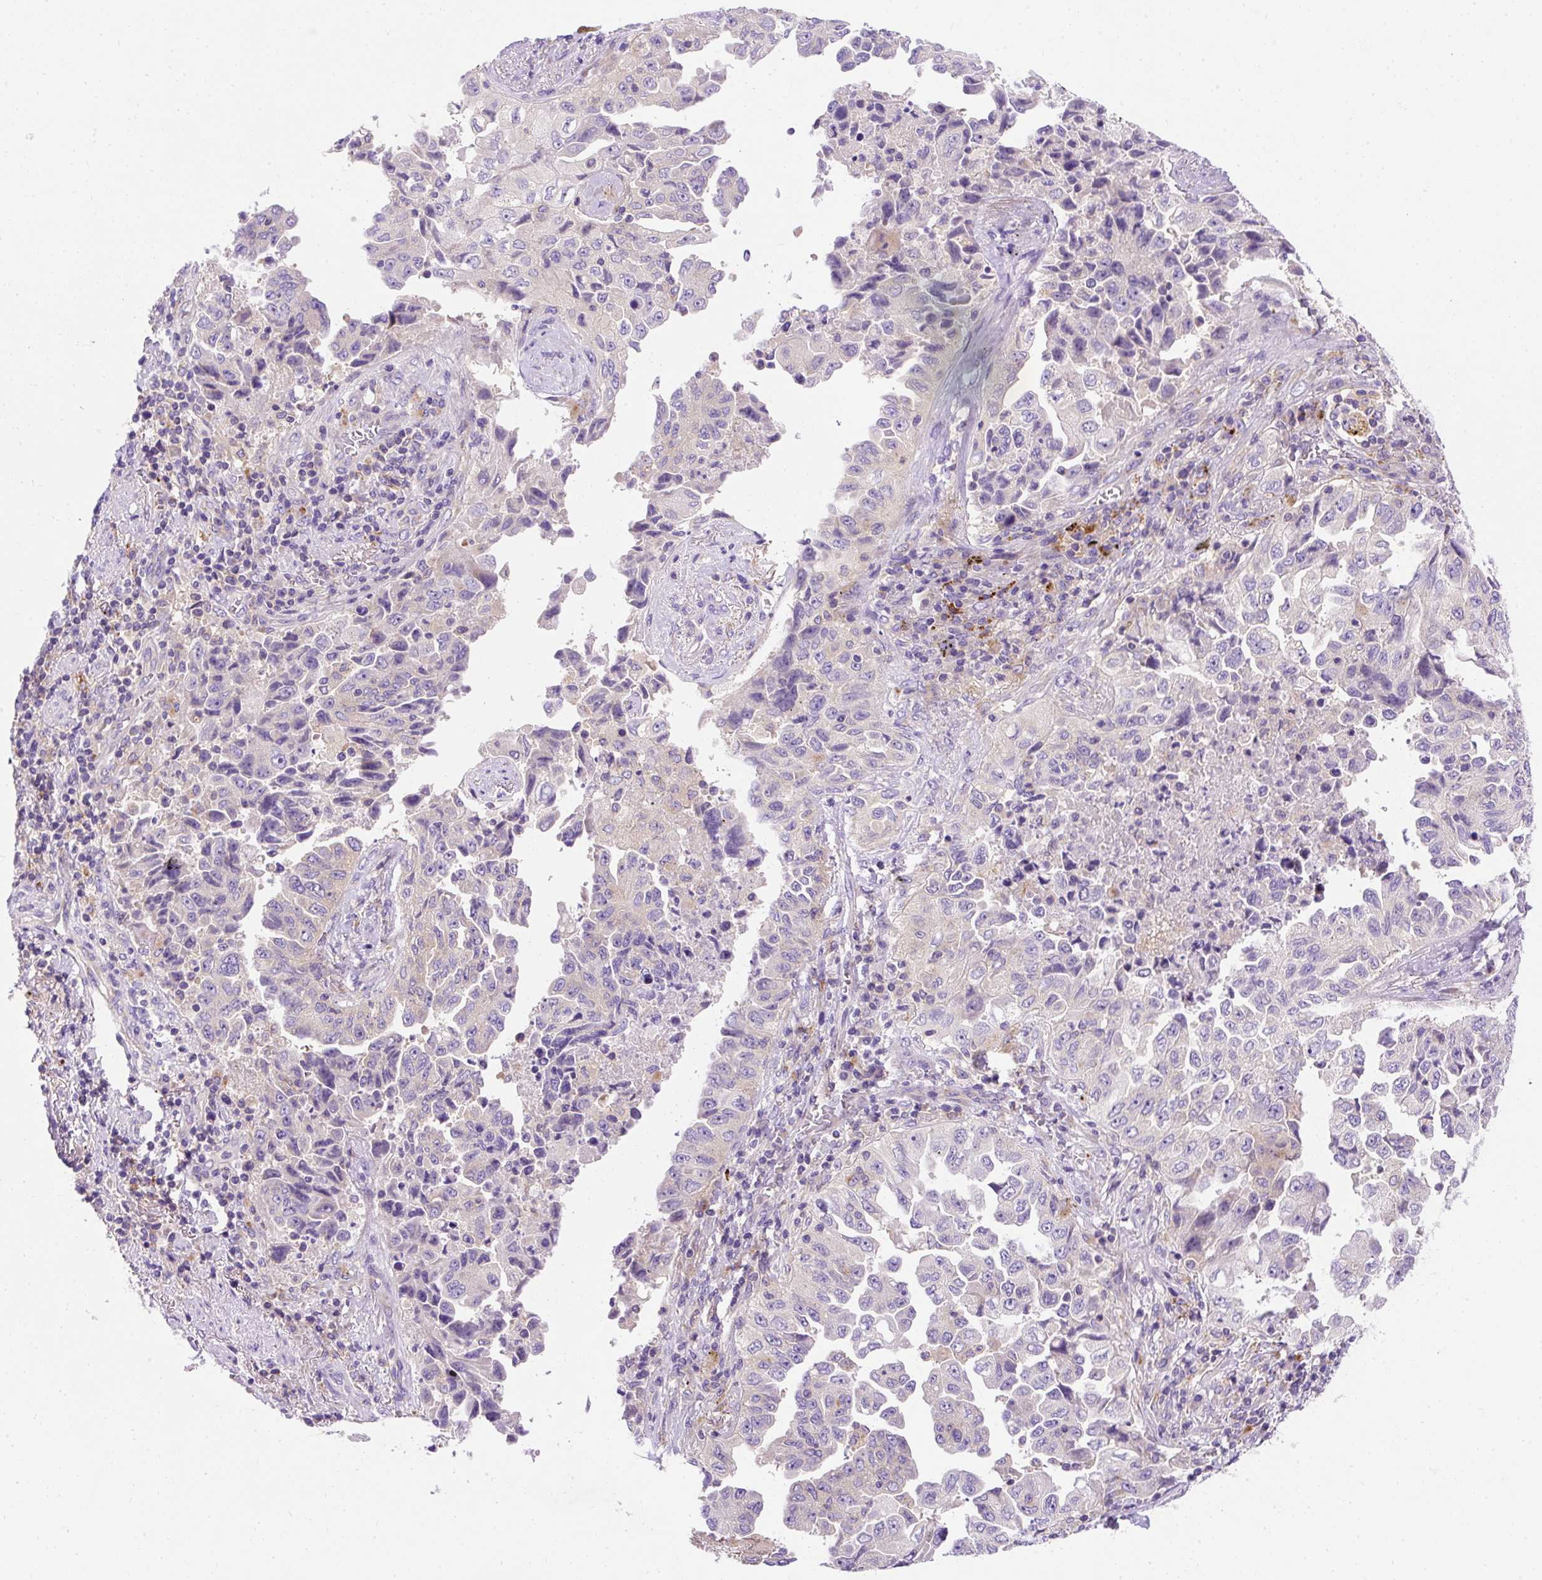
{"staining": {"intensity": "negative", "quantity": "none", "location": "none"}, "tissue": "lung cancer", "cell_type": "Tumor cells", "image_type": "cancer", "snomed": [{"axis": "morphology", "description": "Adenocarcinoma, NOS"}, {"axis": "topography", "description": "Lung"}], "caption": "Immunohistochemistry of lung adenocarcinoma displays no expression in tumor cells.", "gene": "OR4K15", "patient": {"sex": "female", "age": 51}}